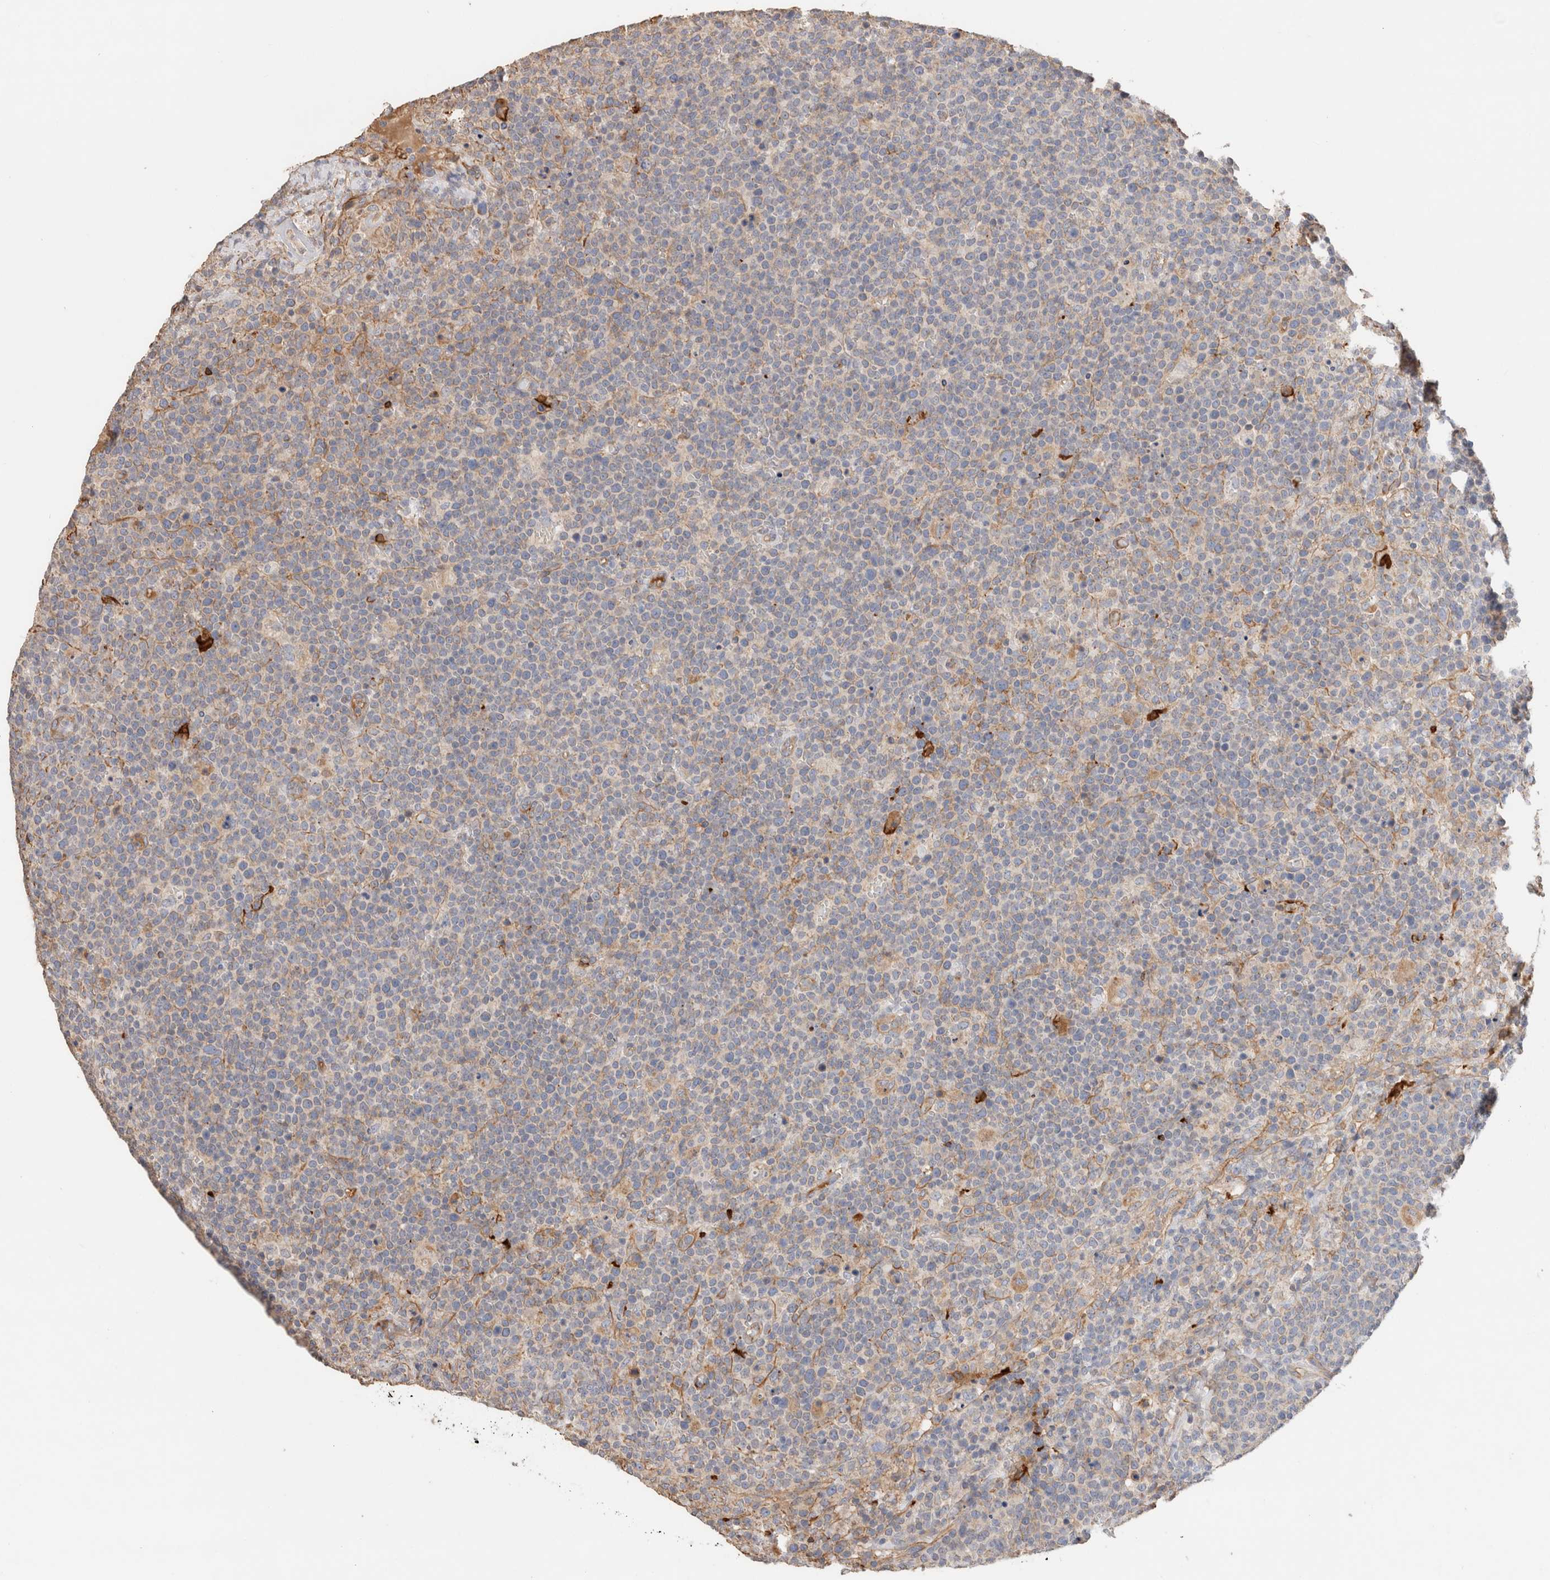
{"staining": {"intensity": "negative", "quantity": "none", "location": "none"}, "tissue": "lymphoma", "cell_type": "Tumor cells", "image_type": "cancer", "snomed": [{"axis": "morphology", "description": "Malignant lymphoma, non-Hodgkin's type, High grade"}, {"axis": "topography", "description": "Lymph node"}], "caption": "IHC photomicrograph of high-grade malignant lymphoma, non-Hodgkin's type stained for a protein (brown), which exhibits no expression in tumor cells.", "gene": "PROS1", "patient": {"sex": "male", "age": 61}}